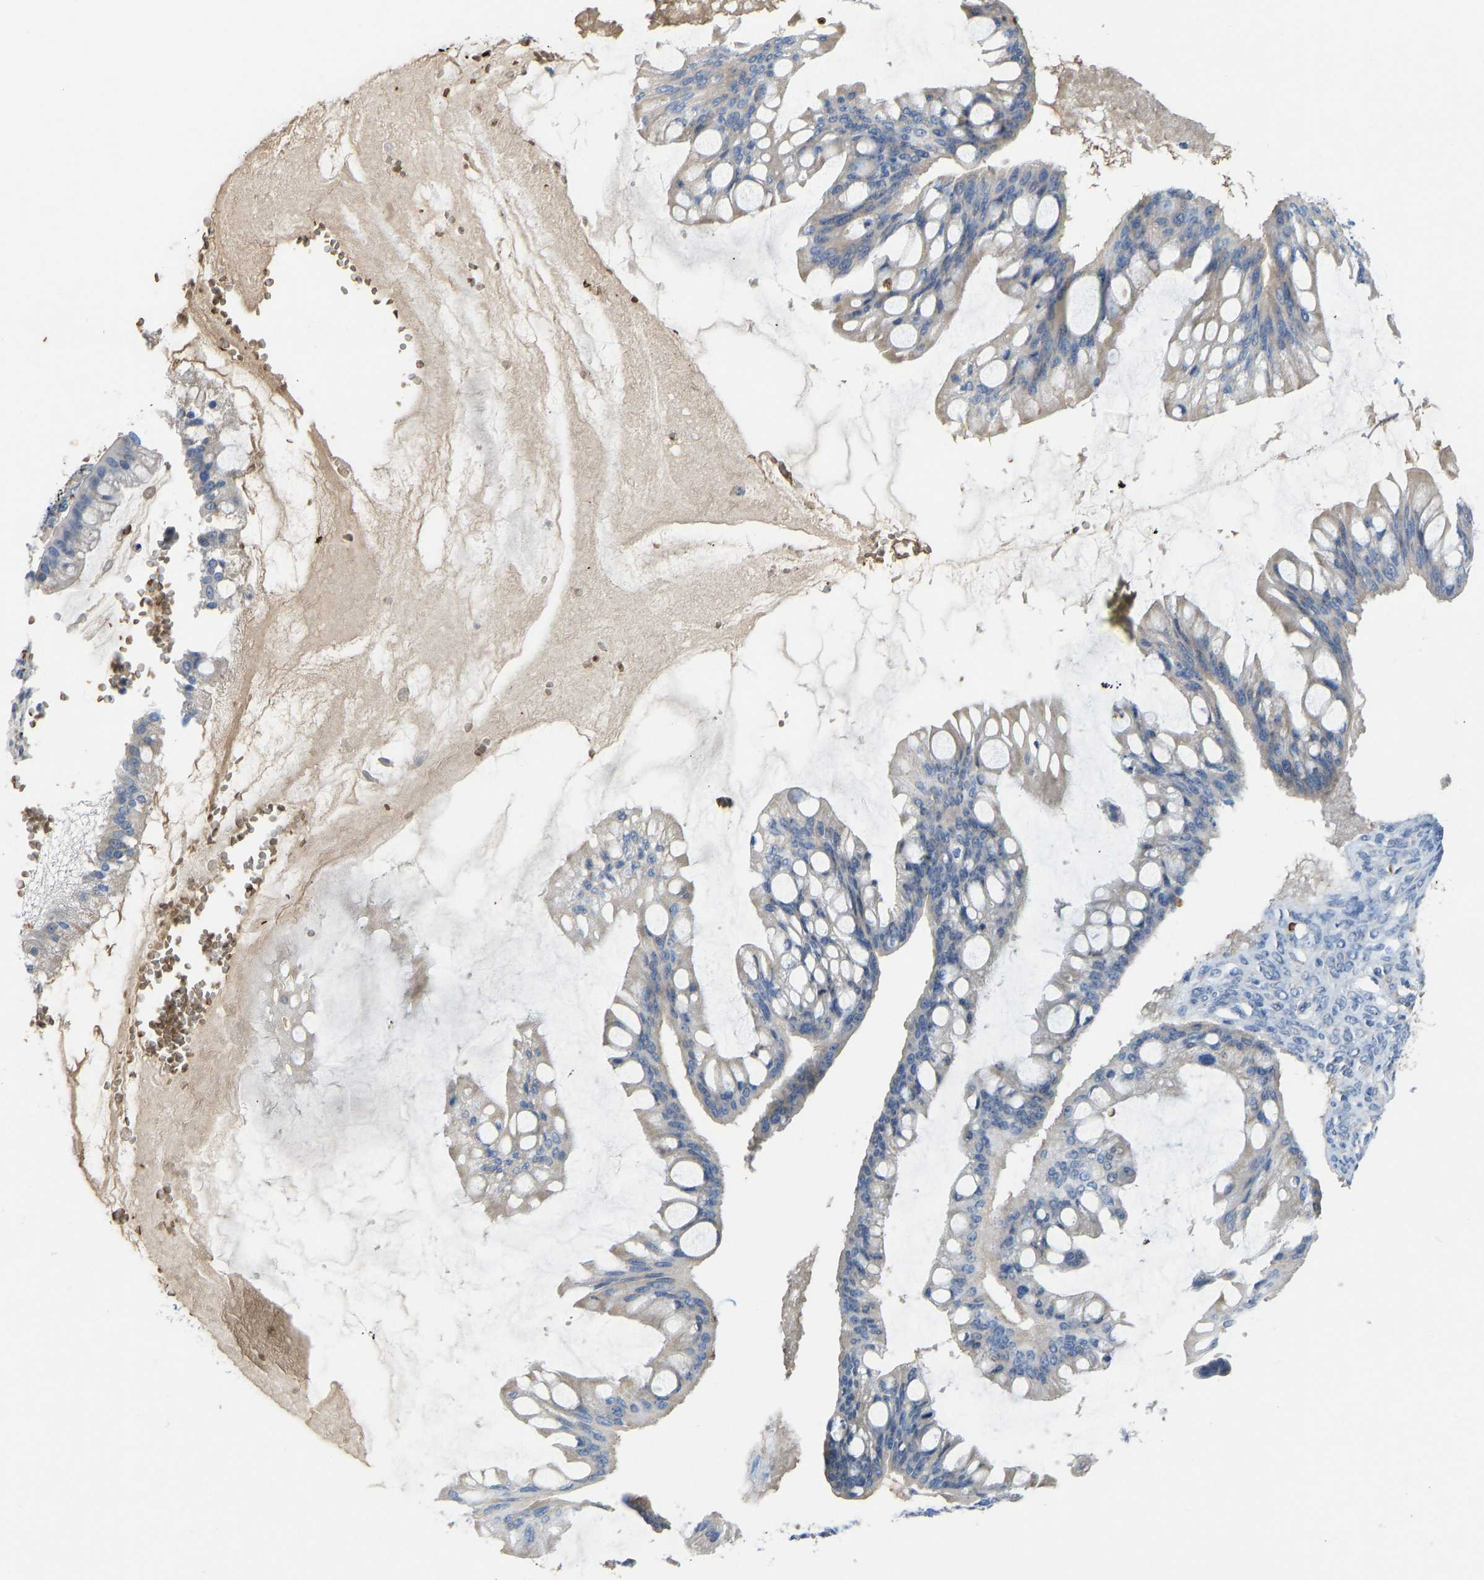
{"staining": {"intensity": "negative", "quantity": "none", "location": "none"}, "tissue": "ovarian cancer", "cell_type": "Tumor cells", "image_type": "cancer", "snomed": [{"axis": "morphology", "description": "Cystadenocarcinoma, mucinous, NOS"}, {"axis": "topography", "description": "Ovary"}], "caption": "The photomicrograph reveals no significant positivity in tumor cells of mucinous cystadenocarcinoma (ovarian).", "gene": "PIGS", "patient": {"sex": "female", "age": 73}}